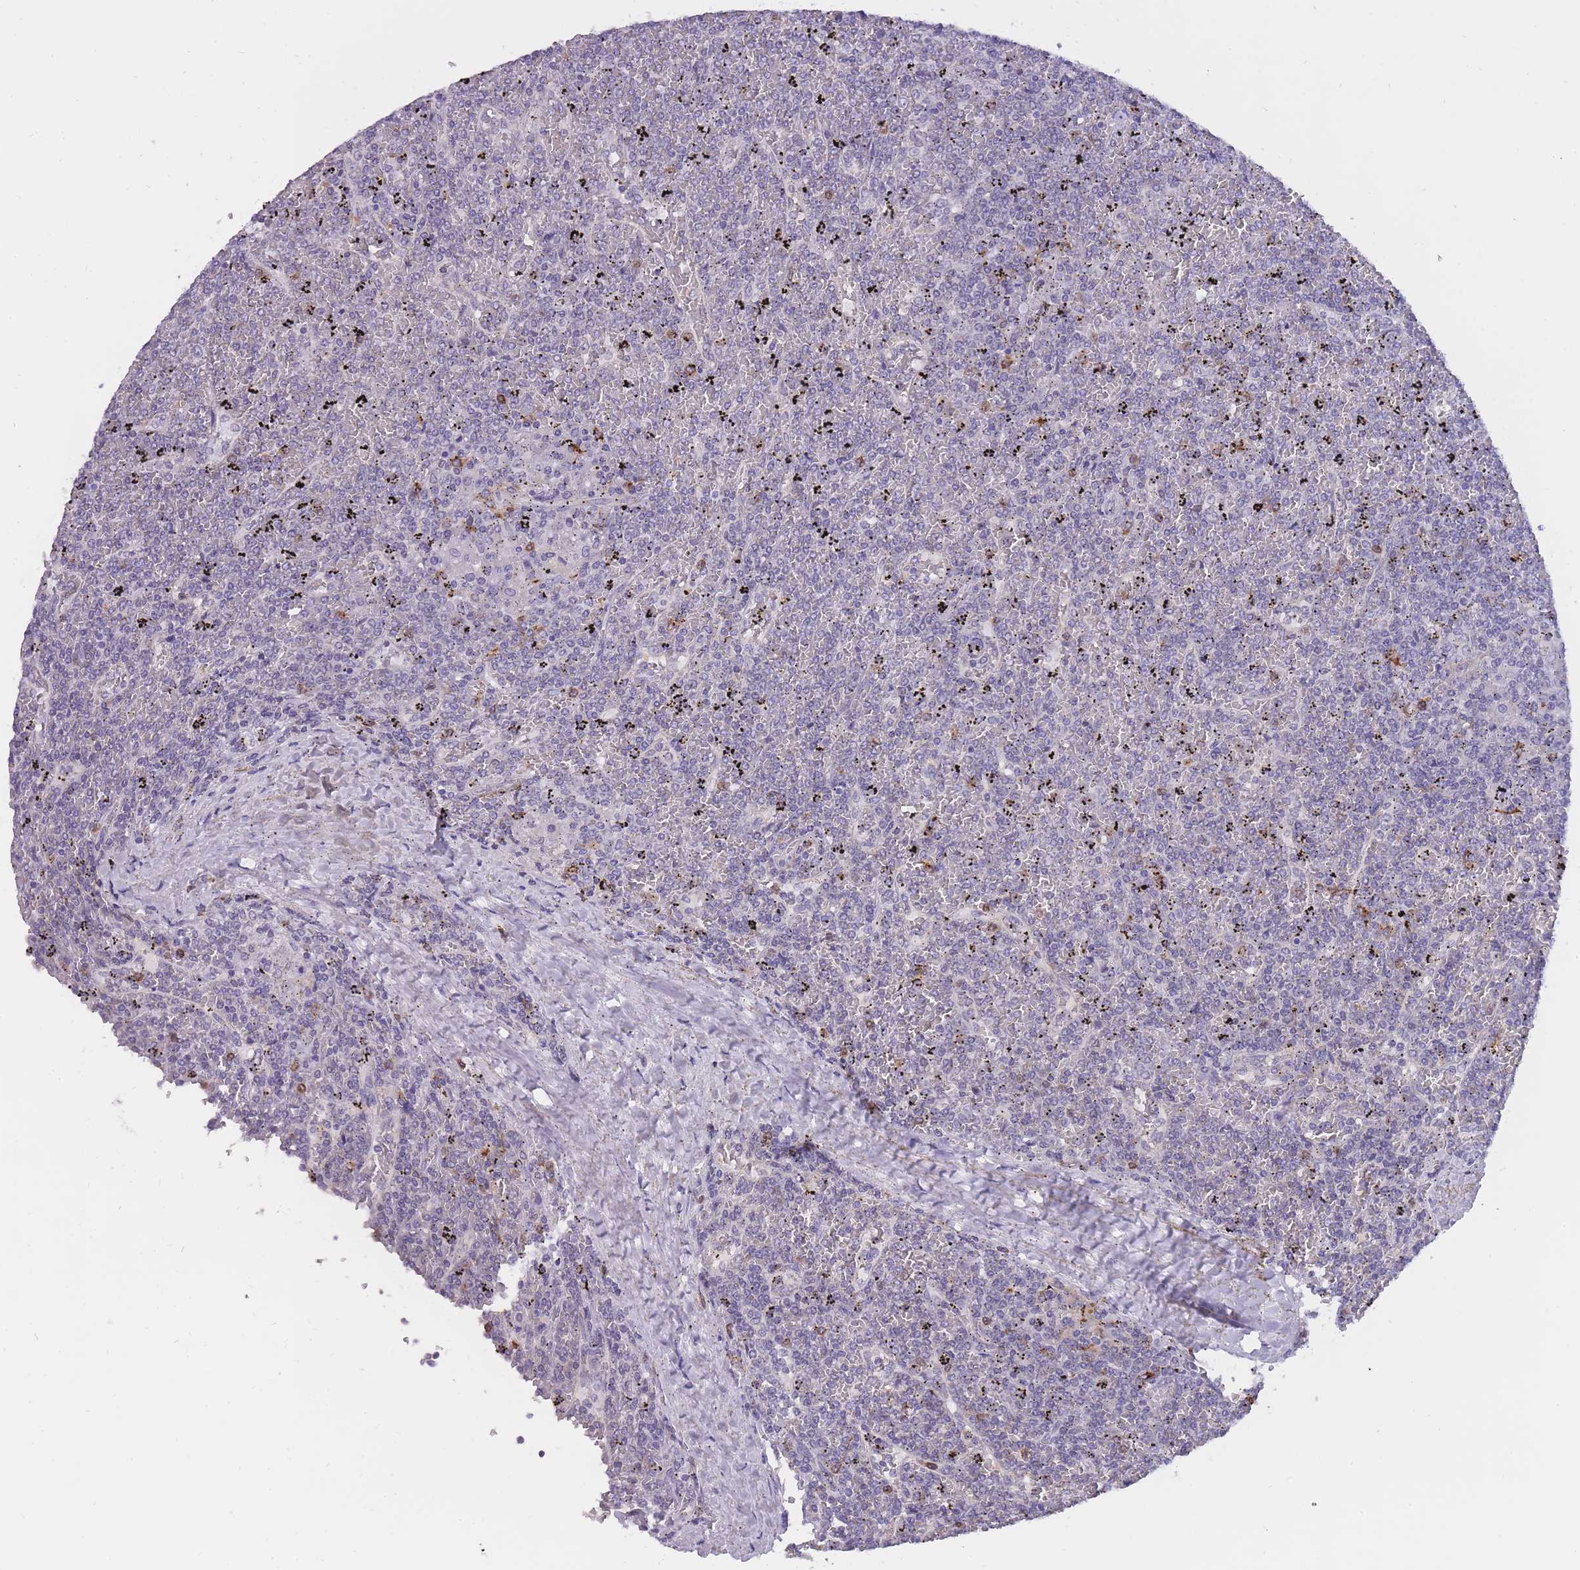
{"staining": {"intensity": "negative", "quantity": "none", "location": "none"}, "tissue": "lymphoma", "cell_type": "Tumor cells", "image_type": "cancer", "snomed": [{"axis": "morphology", "description": "Malignant lymphoma, non-Hodgkin's type, Low grade"}, {"axis": "topography", "description": "Spleen"}], "caption": "A high-resolution image shows immunohistochemistry (IHC) staining of lymphoma, which demonstrates no significant positivity in tumor cells.", "gene": "ZNF662", "patient": {"sex": "female", "age": 19}}